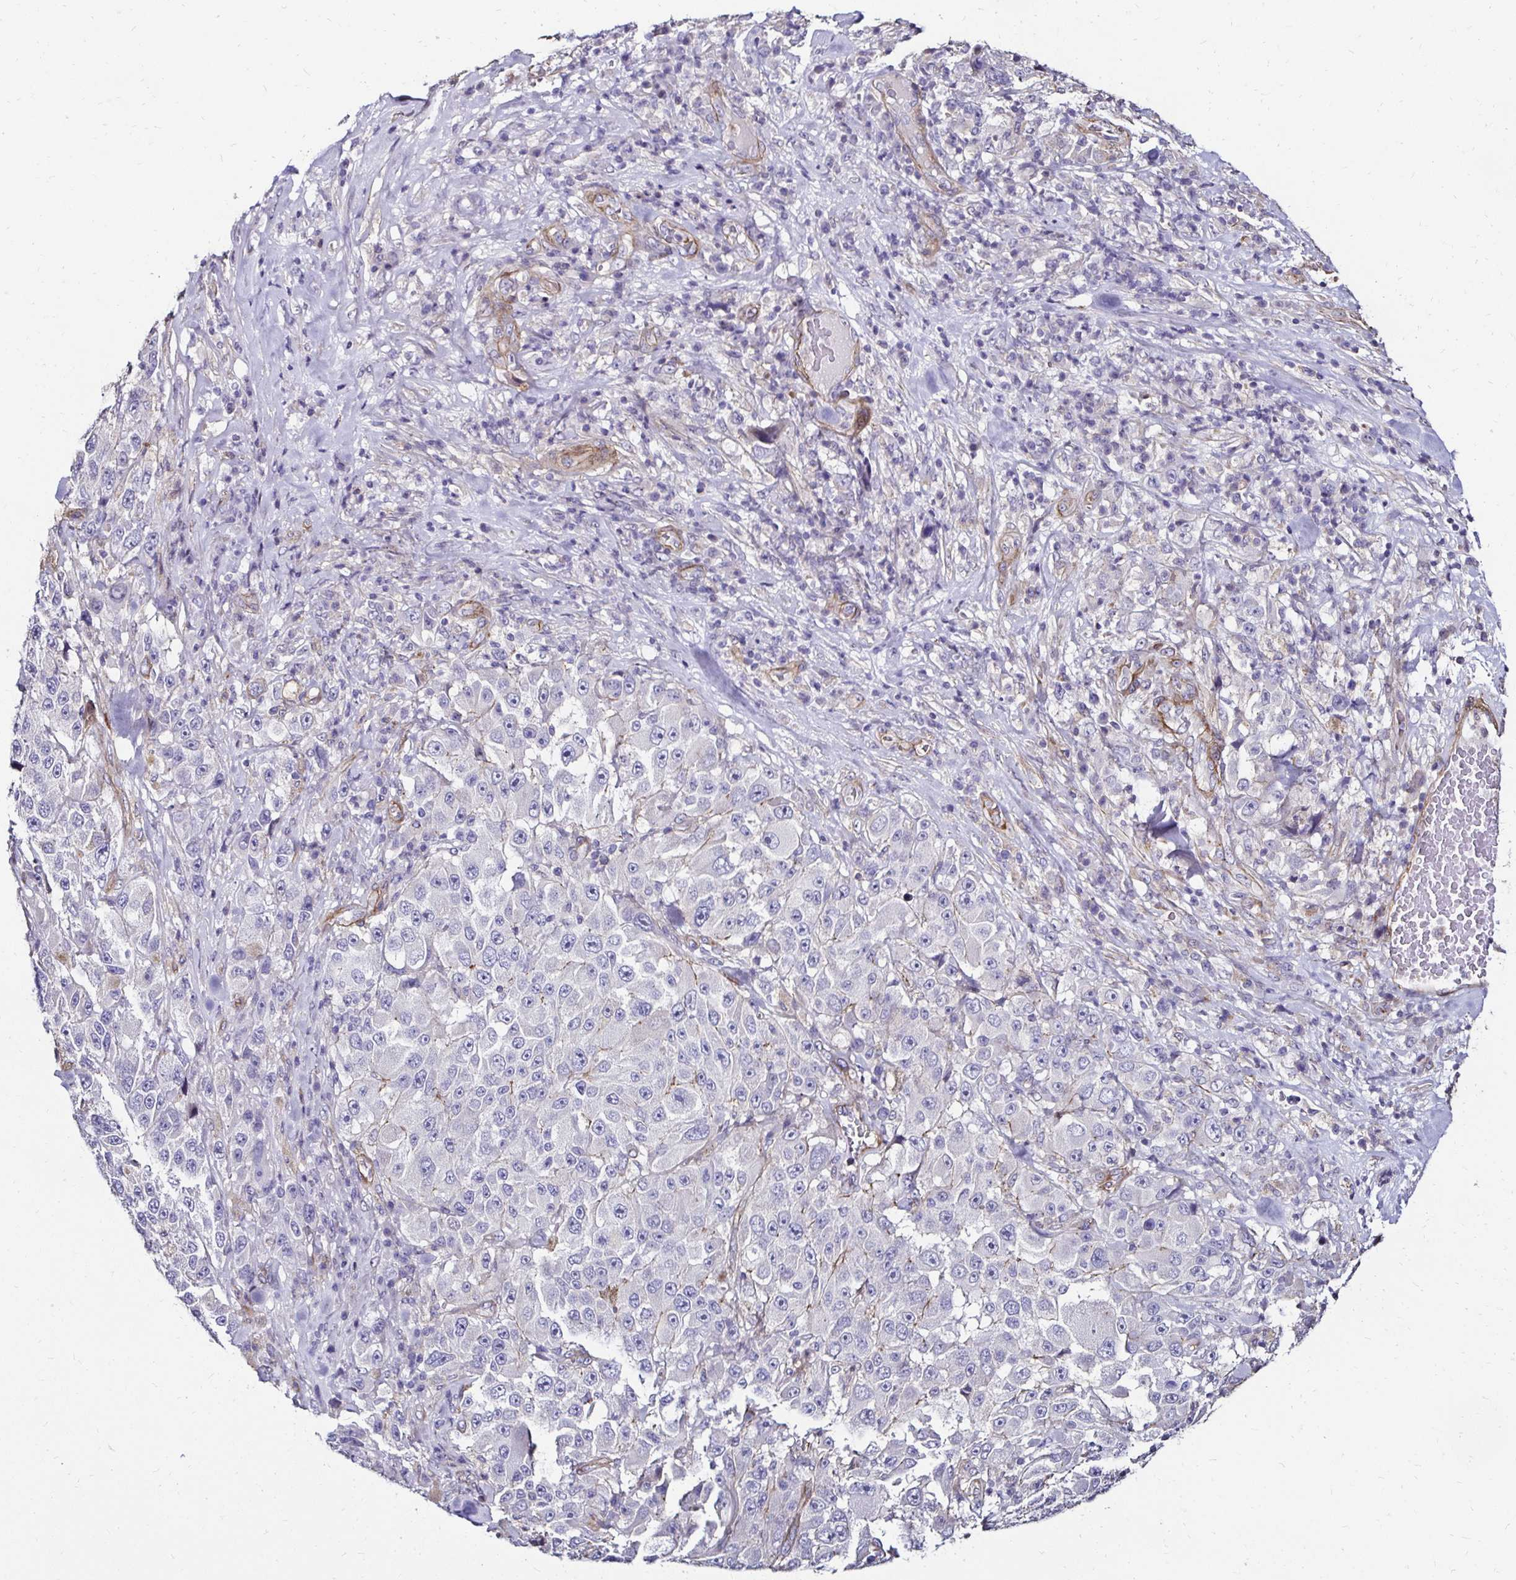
{"staining": {"intensity": "negative", "quantity": "none", "location": "none"}, "tissue": "melanoma", "cell_type": "Tumor cells", "image_type": "cancer", "snomed": [{"axis": "morphology", "description": "Malignant melanoma, Metastatic site"}, {"axis": "topography", "description": "Lymph node"}], "caption": "There is no significant positivity in tumor cells of malignant melanoma (metastatic site).", "gene": "ITGB1", "patient": {"sex": "male", "age": 62}}